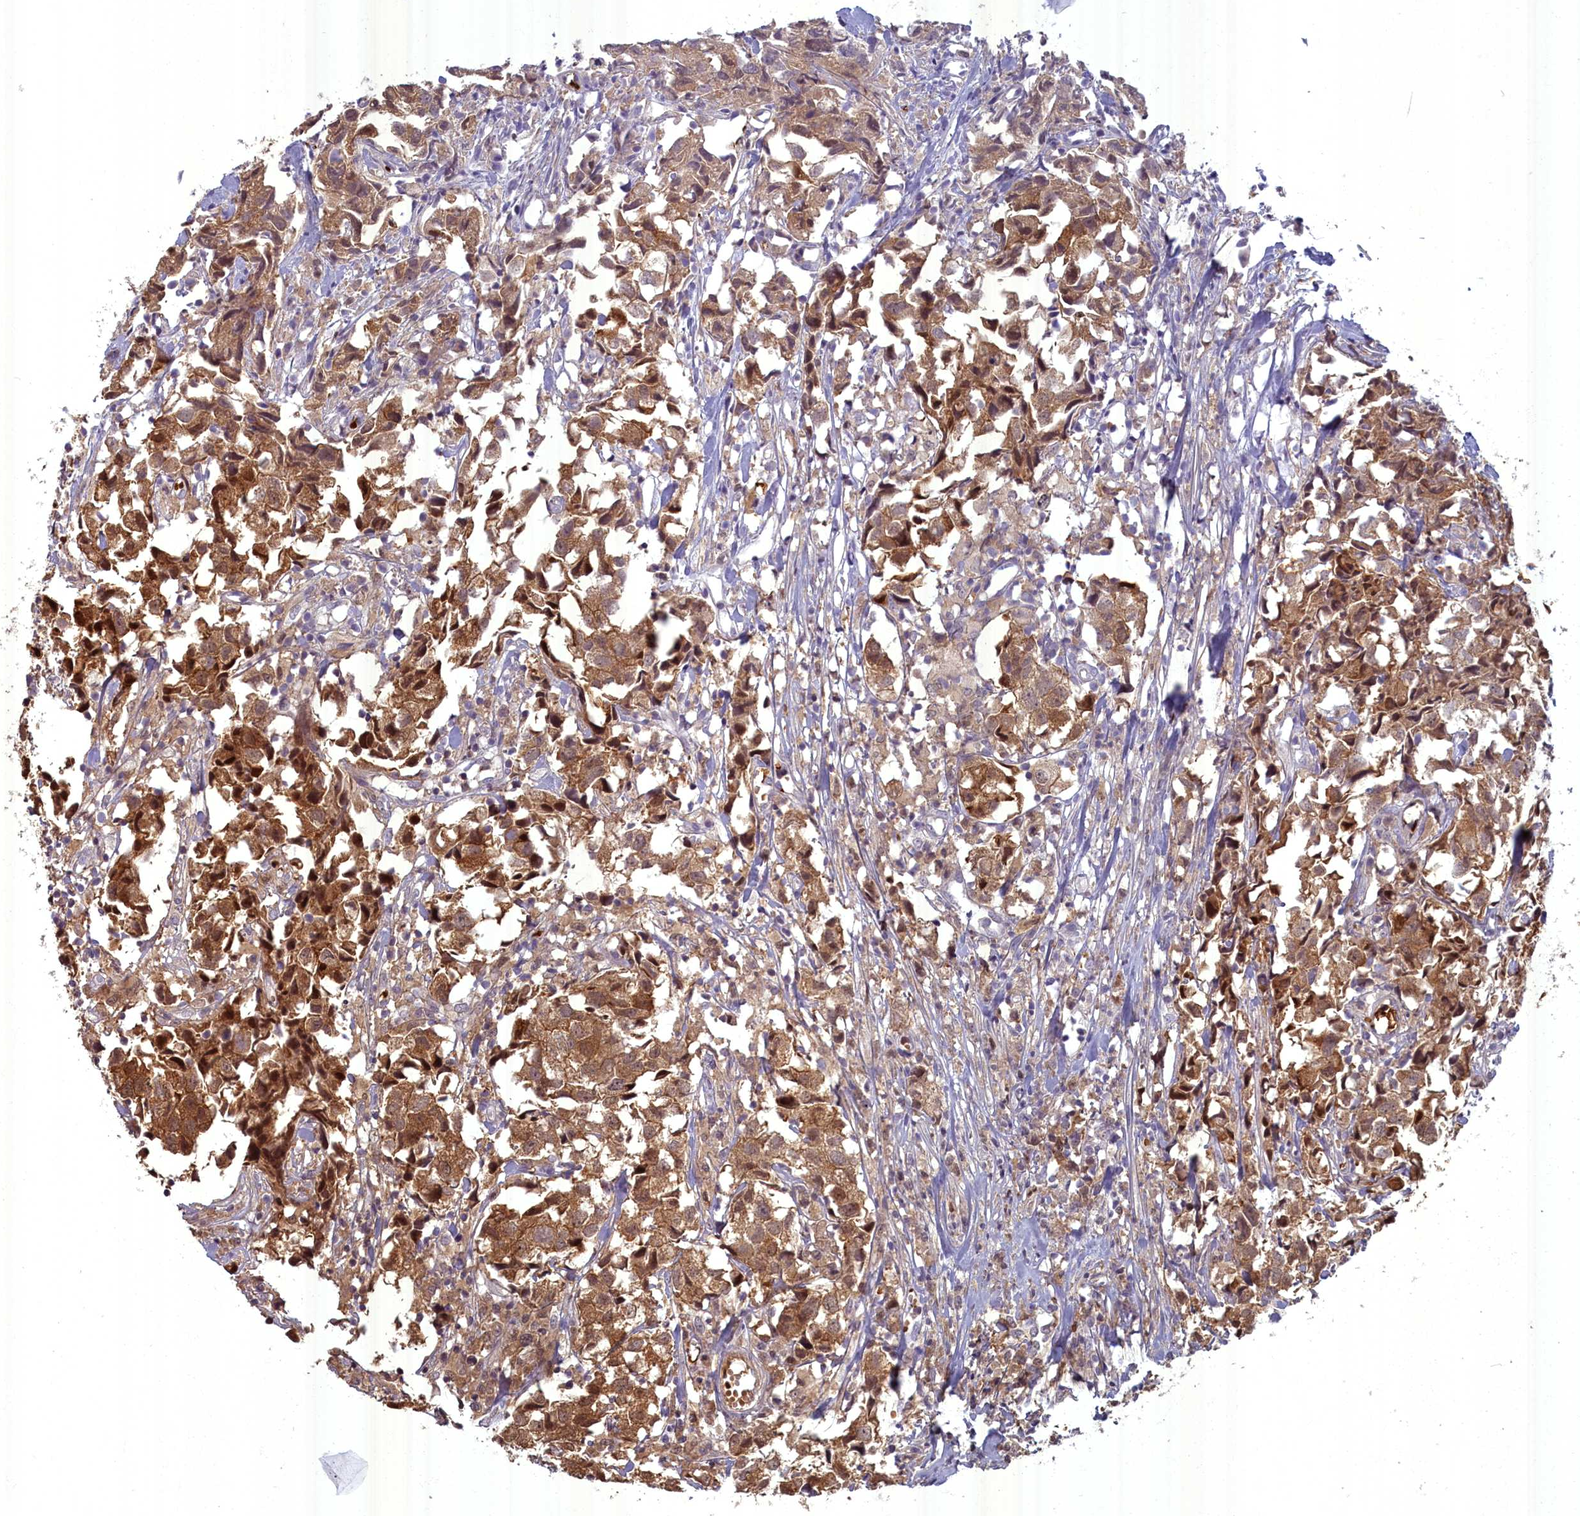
{"staining": {"intensity": "strong", "quantity": ">75%", "location": "cytoplasmic/membranous"}, "tissue": "urothelial cancer", "cell_type": "Tumor cells", "image_type": "cancer", "snomed": [{"axis": "morphology", "description": "Urothelial carcinoma, High grade"}, {"axis": "topography", "description": "Urinary bladder"}], "caption": "Strong cytoplasmic/membranous staining for a protein is identified in approximately >75% of tumor cells of urothelial cancer using immunohistochemistry.", "gene": "BLVRB", "patient": {"sex": "female", "age": 75}}